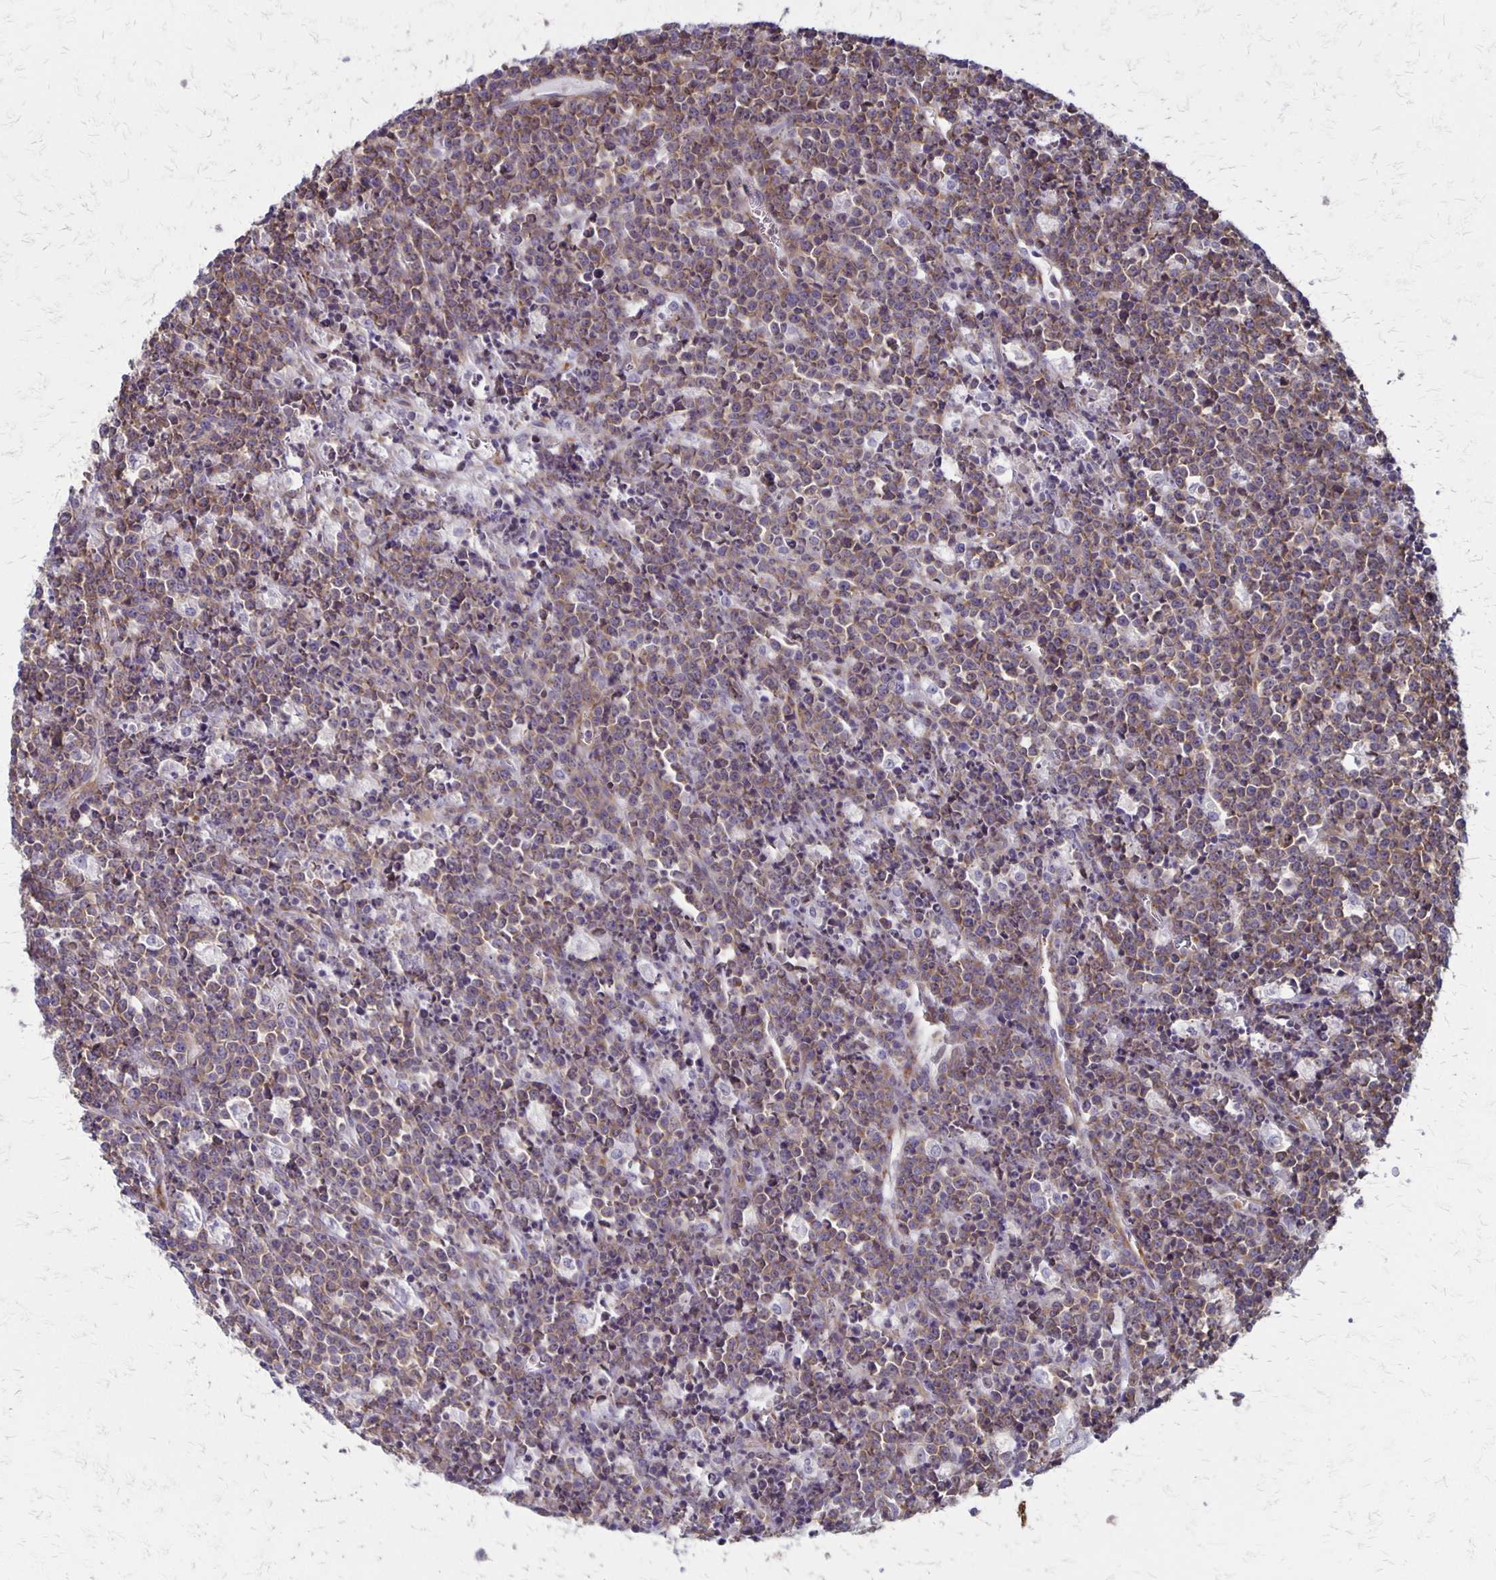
{"staining": {"intensity": "weak", "quantity": "25%-75%", "location": "cytoplasmic/membranous"}, "tissue": "lymphoma", "cell_type": "Tumor cells", "image_type": "cancer", "snomed": [{"axis": "morphology", "description": "Malignant lymphoma, non-Hodgkin's type, High grade"}, {"axis": "topography", "description": "Ovary"}], "caption": "Lymphoma tissue reveals weak cytoplasmic/membranous staining in about 25%-75% of tumor cells", "gene": "SEPTIN5", "patient": {"sex": "female", "age": 56}}